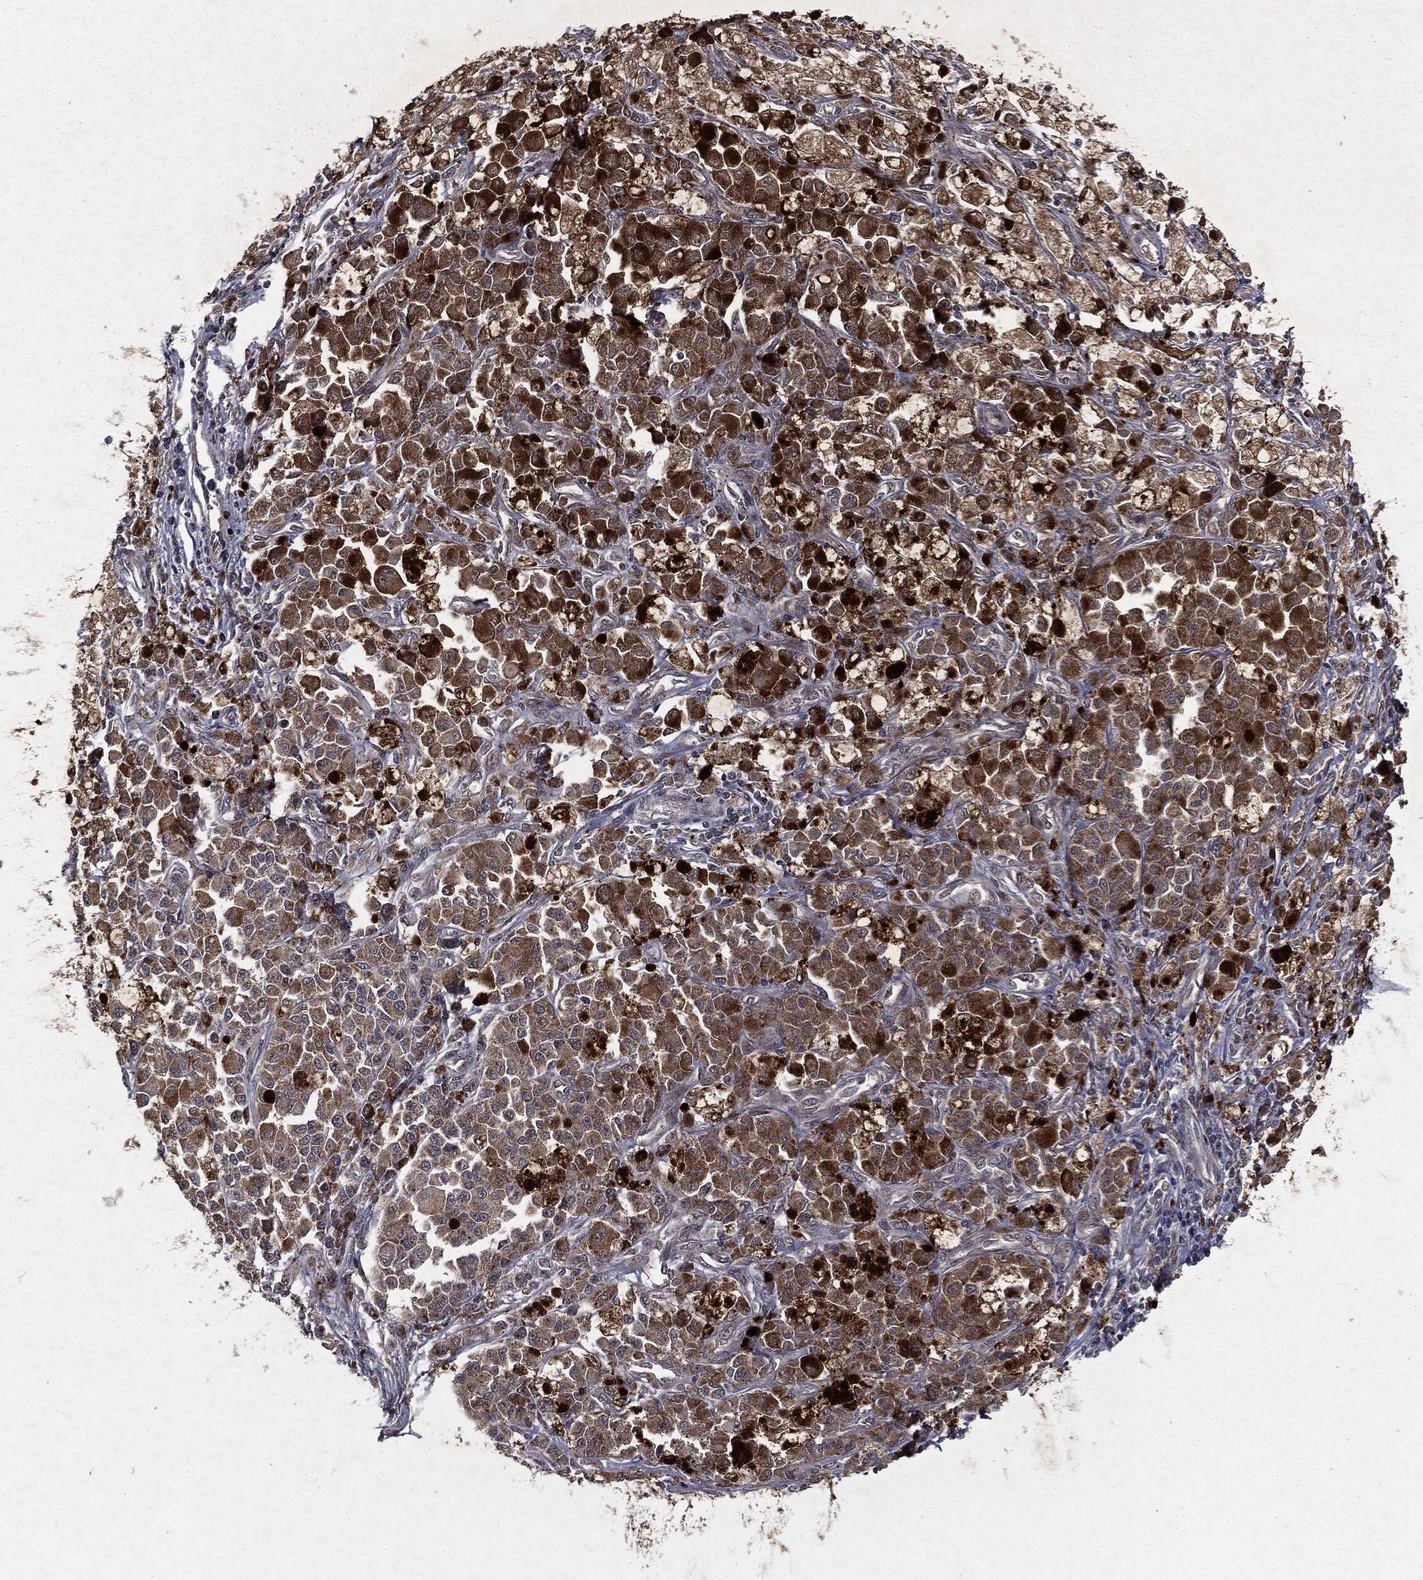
{"staining": {"intensity": "moderate", "quantity": ">75%", "location": "cytoplasmic/membranous"}, "tissue": "melanoma", "cell_type": "Tumor cells", "image_type": "cancer", "snomed": [{"axis": "morphology", "description": "Malignant melanoma, NOS"}, {"axis": "topography", "description": "Skin"}], "caption": "Protein analysis of malignant melanoma tissue demonstrates moderate cytoplasmic/membranous staining in about >75% of tumor cells. The staining was performed using DAB to visualize the protein expression in brown, while the nuclei were stained in blue with hematoxylin (Magnification: 20x).", "gene": "PLPPR2", "patient": {"sex": "female", "age": 58}}